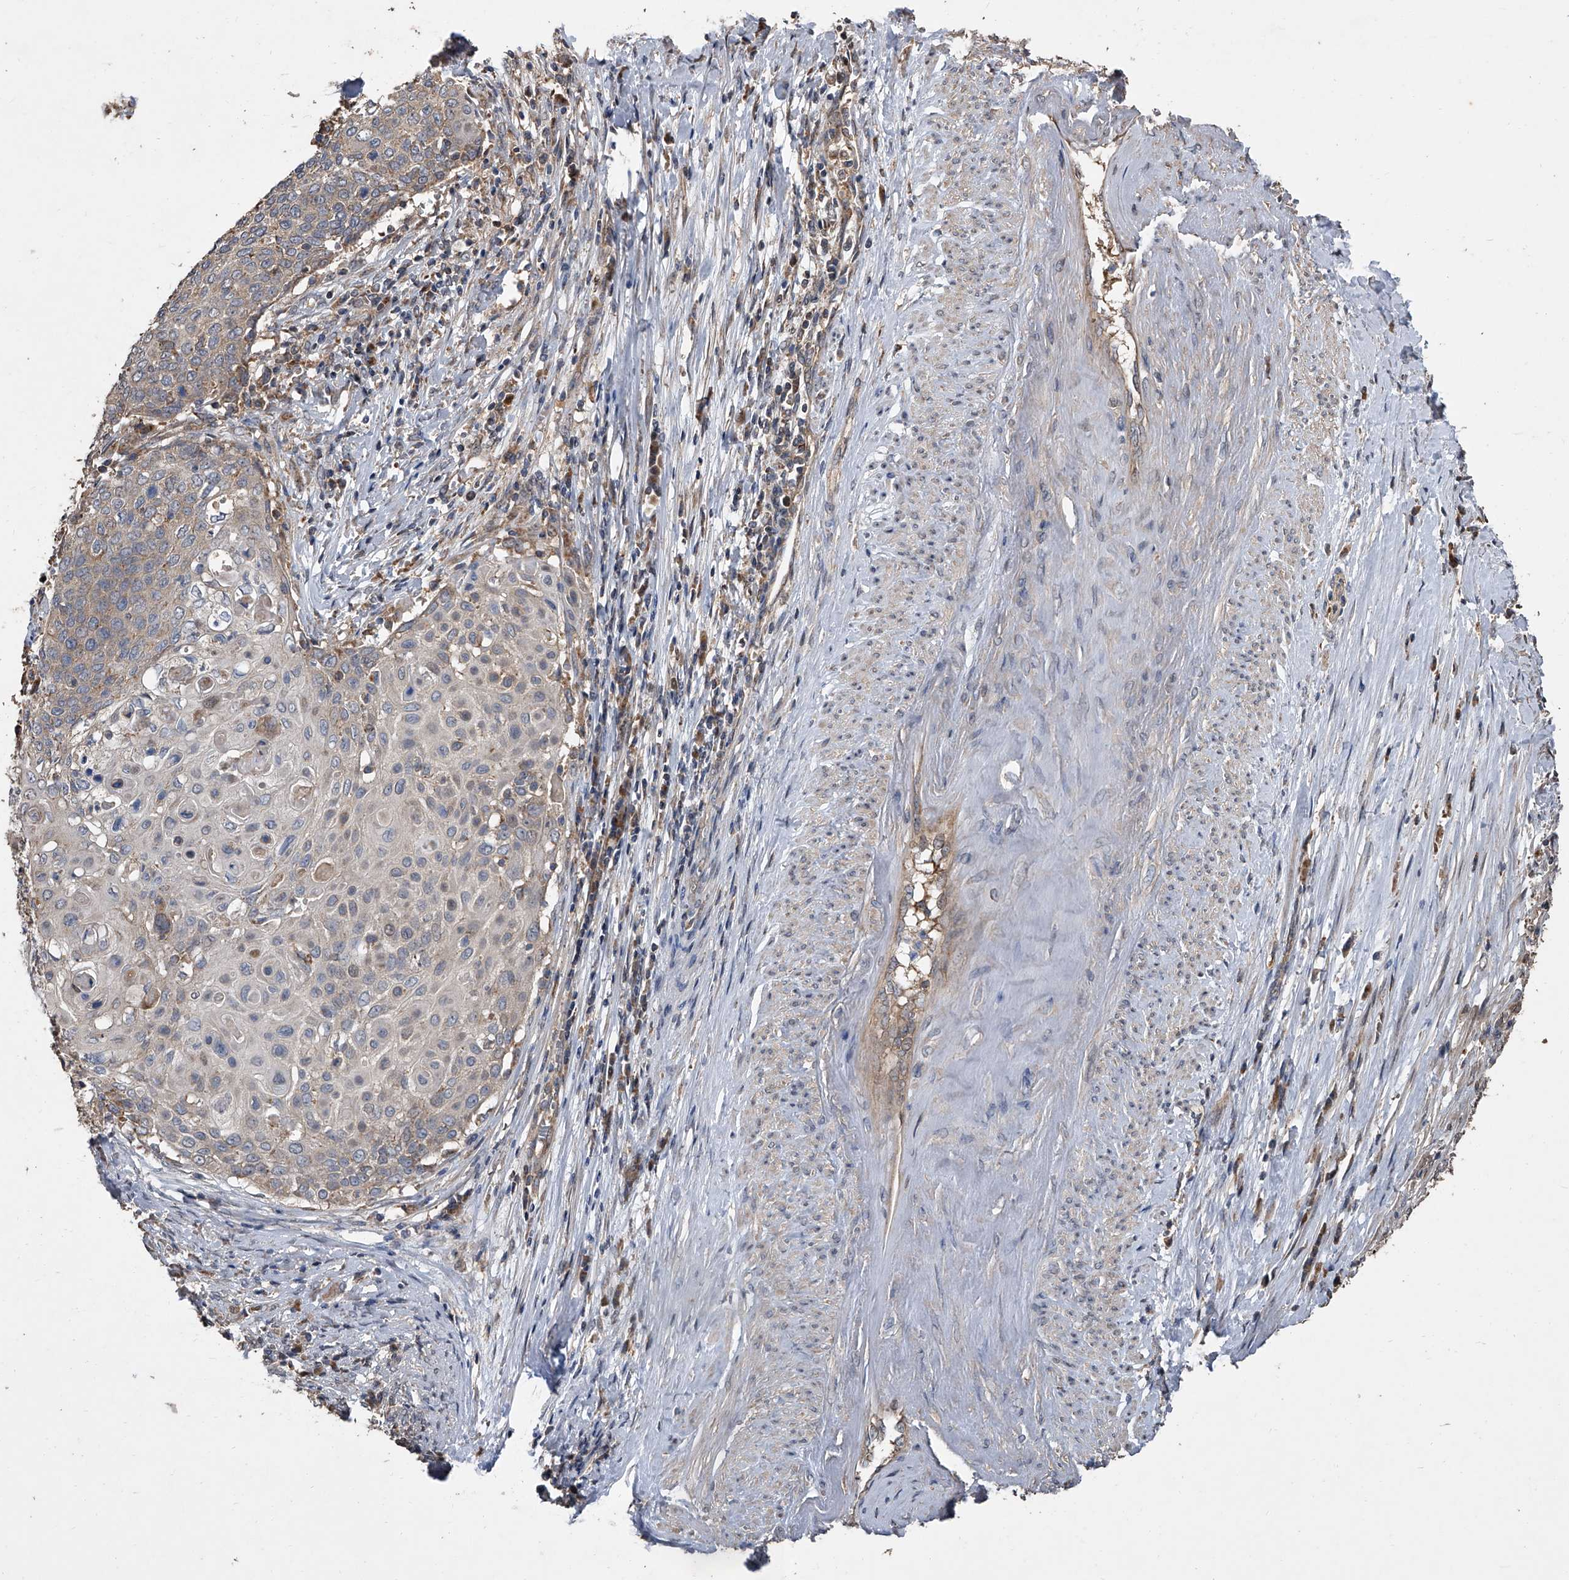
{"staining": {"intensity": "weak", "quantity": ">75%", "location": "cytoplasmic/membranous"}, "tissue": "cervical cancer", "cell_type": "Tumor cells", "image_type": "cancer", "snomed": [{"axis": "morphology", "description": "Squamous cell carcinoma, NOS"}, {"axis": "topography", "description": "Cervix"}], "caption": "Cervical squamous cell carcinoma stained for a protein shows weak cytoplasmic/membranous positivity in tumor cells.", "gene": "LTV1", "patient": {"sex": "female", "age": 39}}